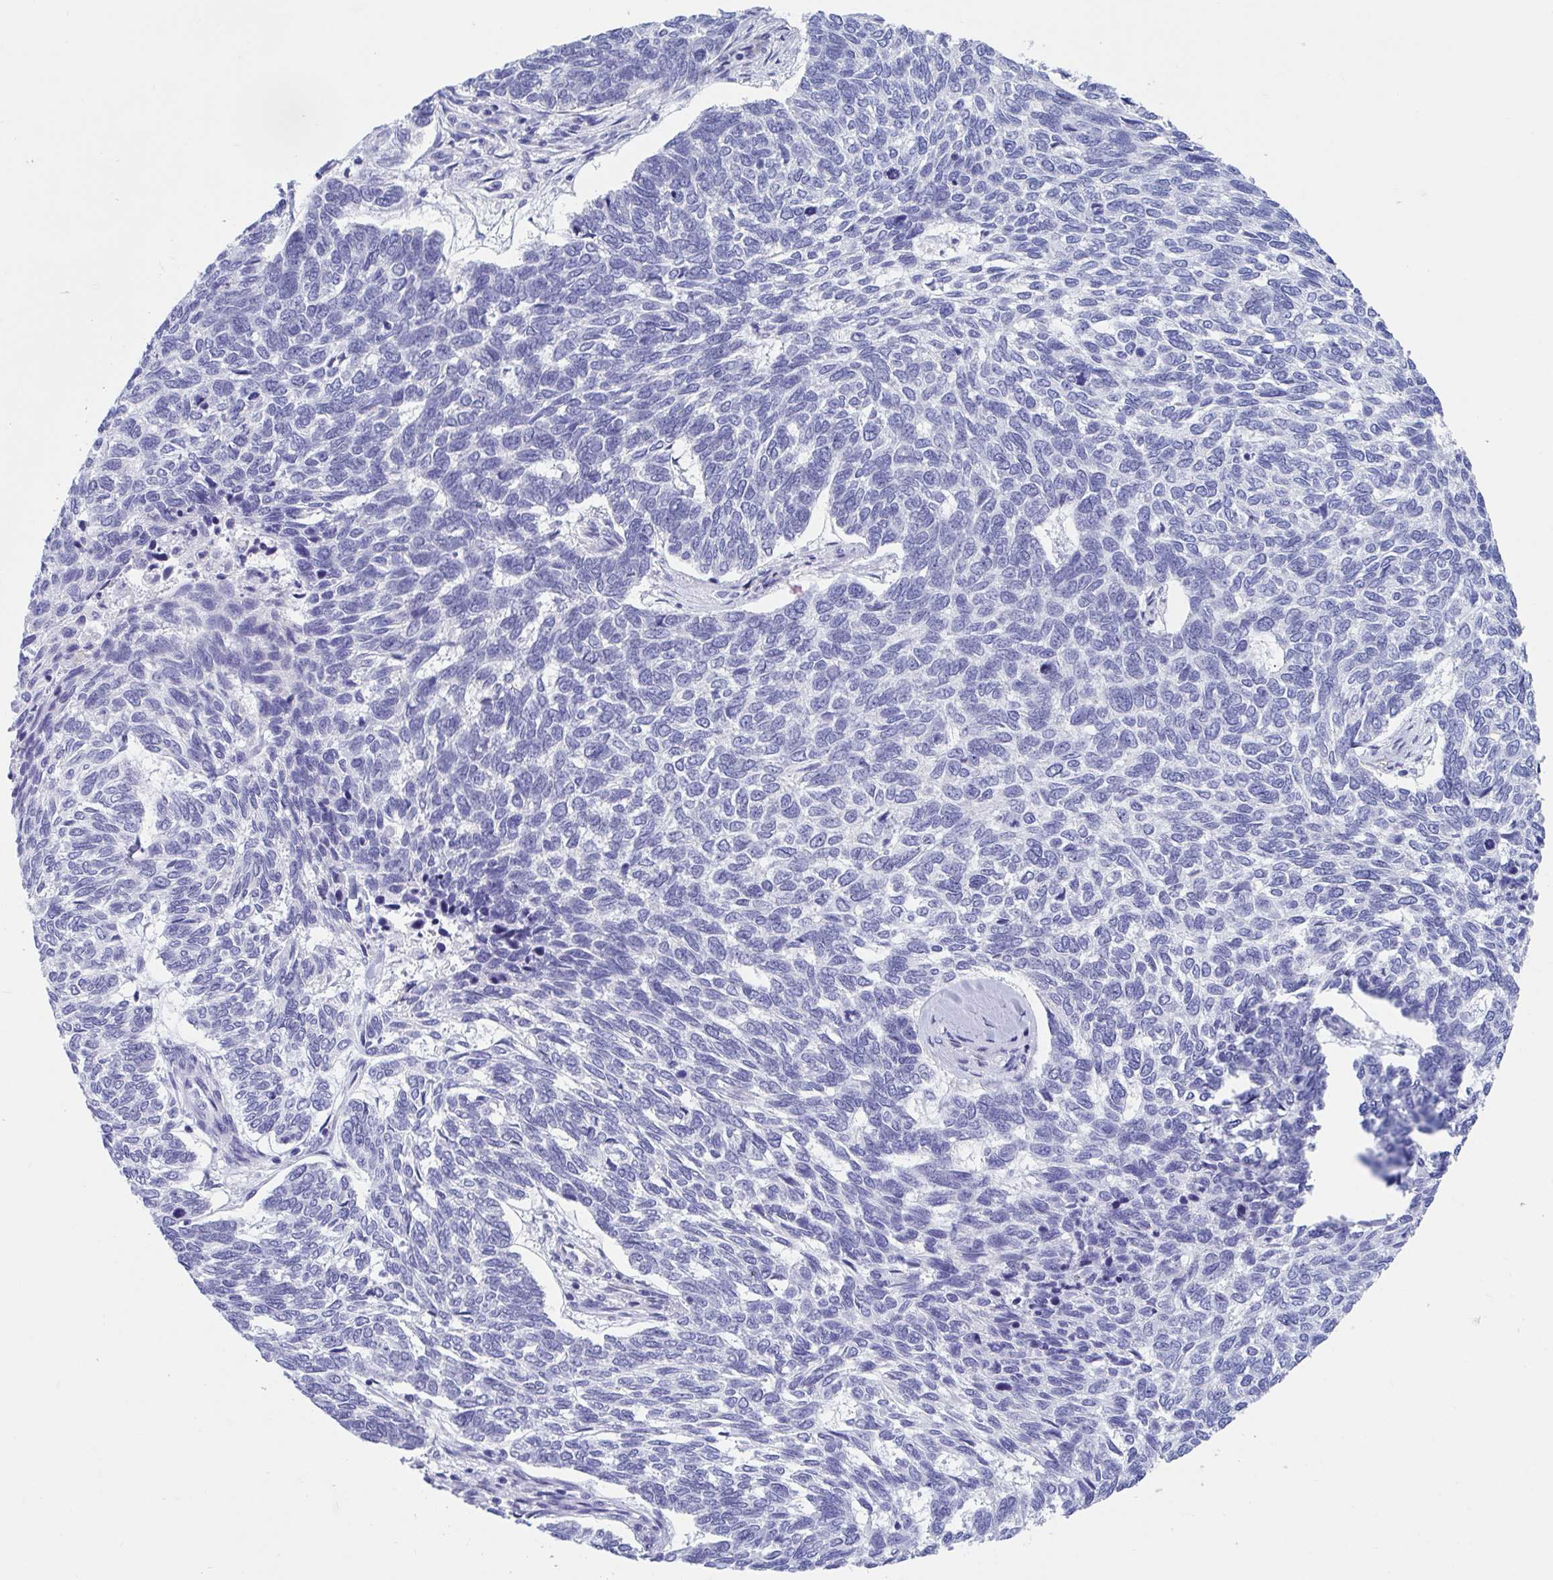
{"staining": {"intensity": "negative", "quantity": "none", "location": "none"}, "tissue": "skin cancer", "cell_type": "Tumor cells", "image_type": "cancer", "snomed": [{"axis": "morphology", "description": "Basal cell carcinoma"}, {"axis": "topography", "description": "Skin"}], "caption": "Immunohistochemical staining of skin basal cell carcinoma demonstrates no significant staining in tumor cells.", "gene": "TTC30B", "patient": {"sex": "female", "age": 65}}